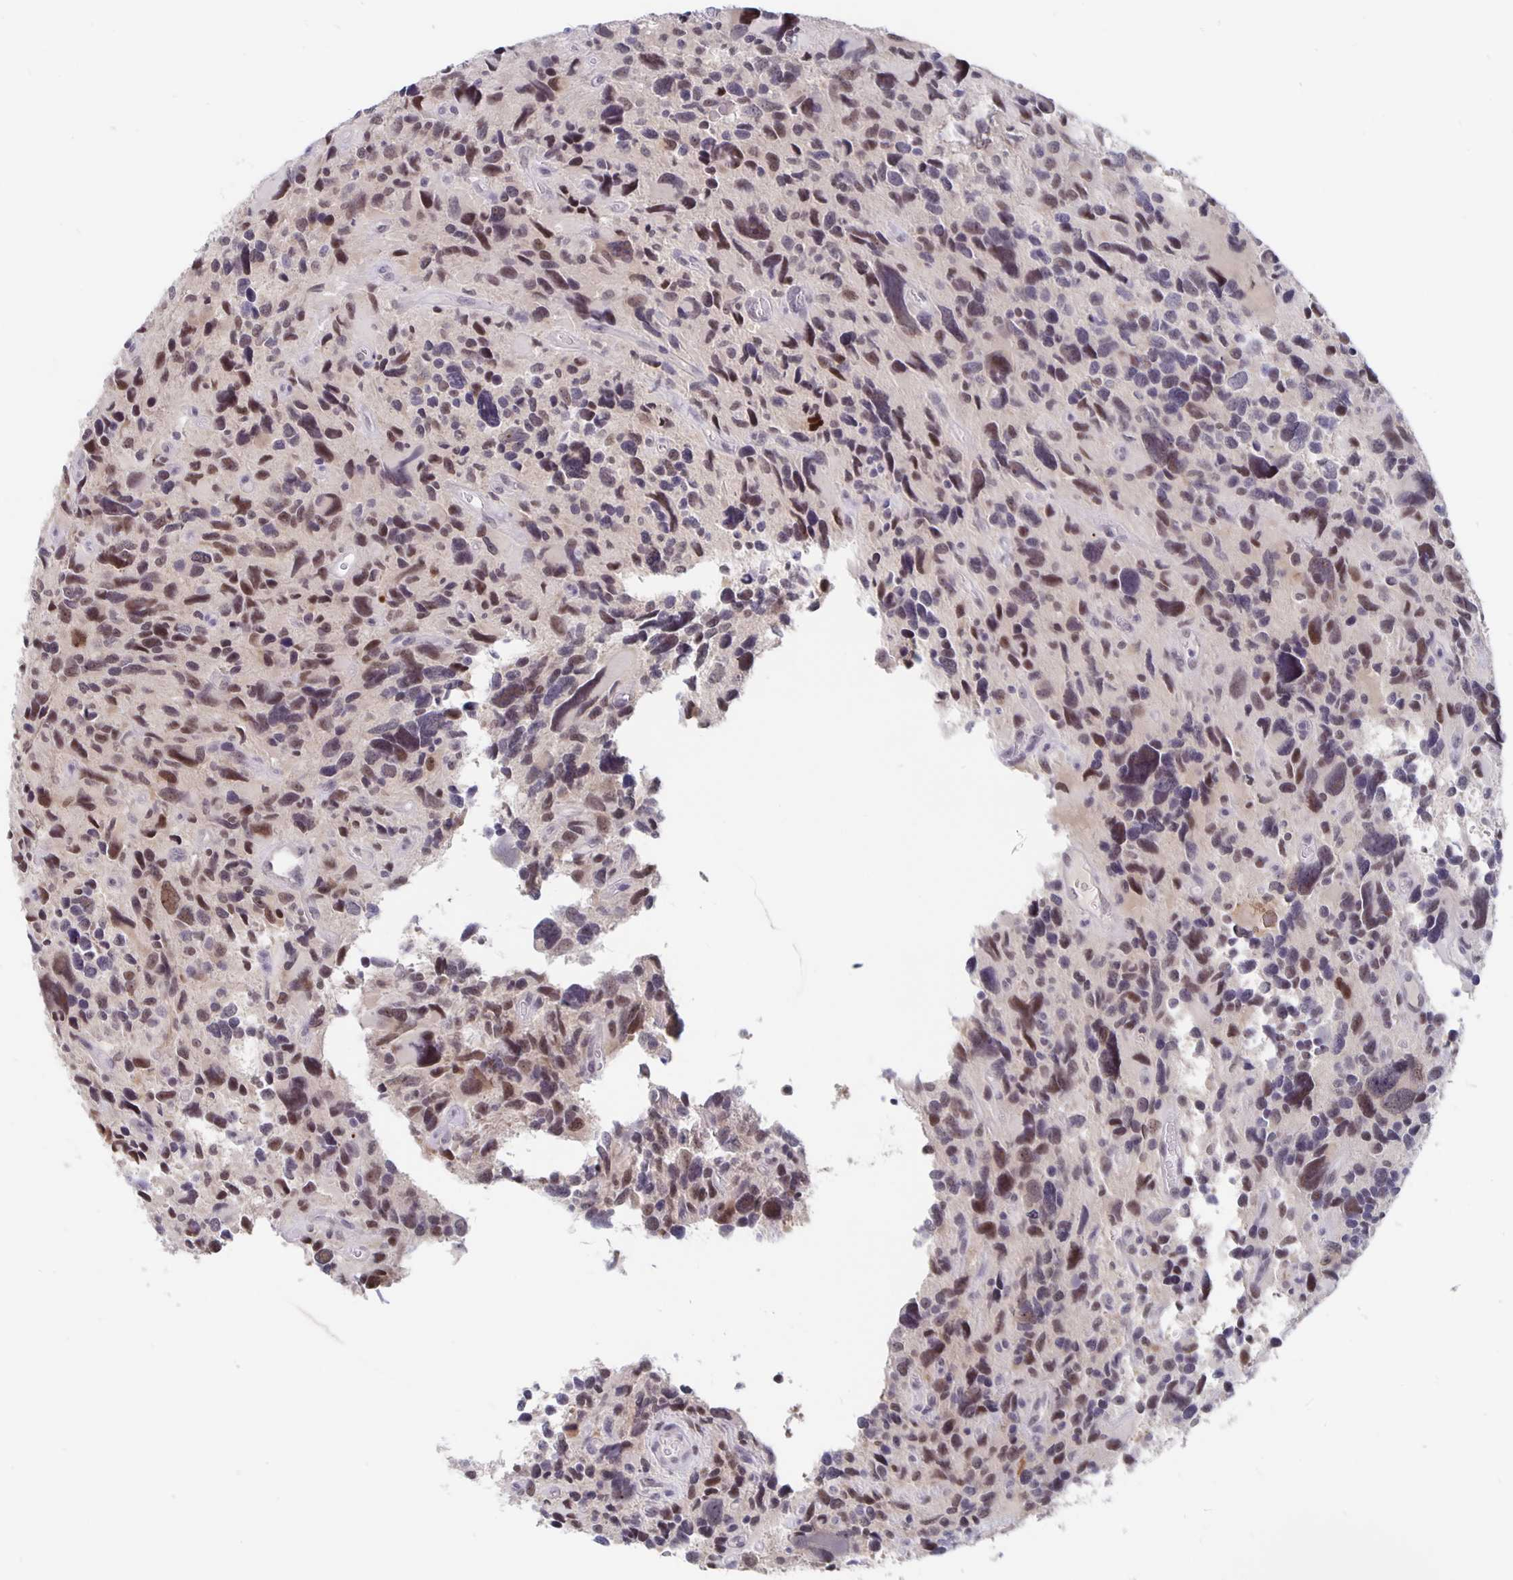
{"staining": {"intensity": "moderate", "quantity": ">75%", "location": "nuclear"}, "tissue": "glioma", "cell_type": "Tumor cells", "image_type": "cancer", "snomed": [{"axis": "morphology", "description": "Glioma, malignant, High grade"}, {"axis": "topography", "description": "Brain"}], "caption": "High-grade glioma (malignant) stained with DAB (3,3'-diaminobenzidine) IHC reveals medium levels of moderate nuclear staining in about >75% of tumor cells. (DAB (3,3'-diaminobenzidine) IHC, brown staining for protein, blue staining for nuclei).", "gene": "ZNF691", "patient": {"sex": "male", "age": 46}}